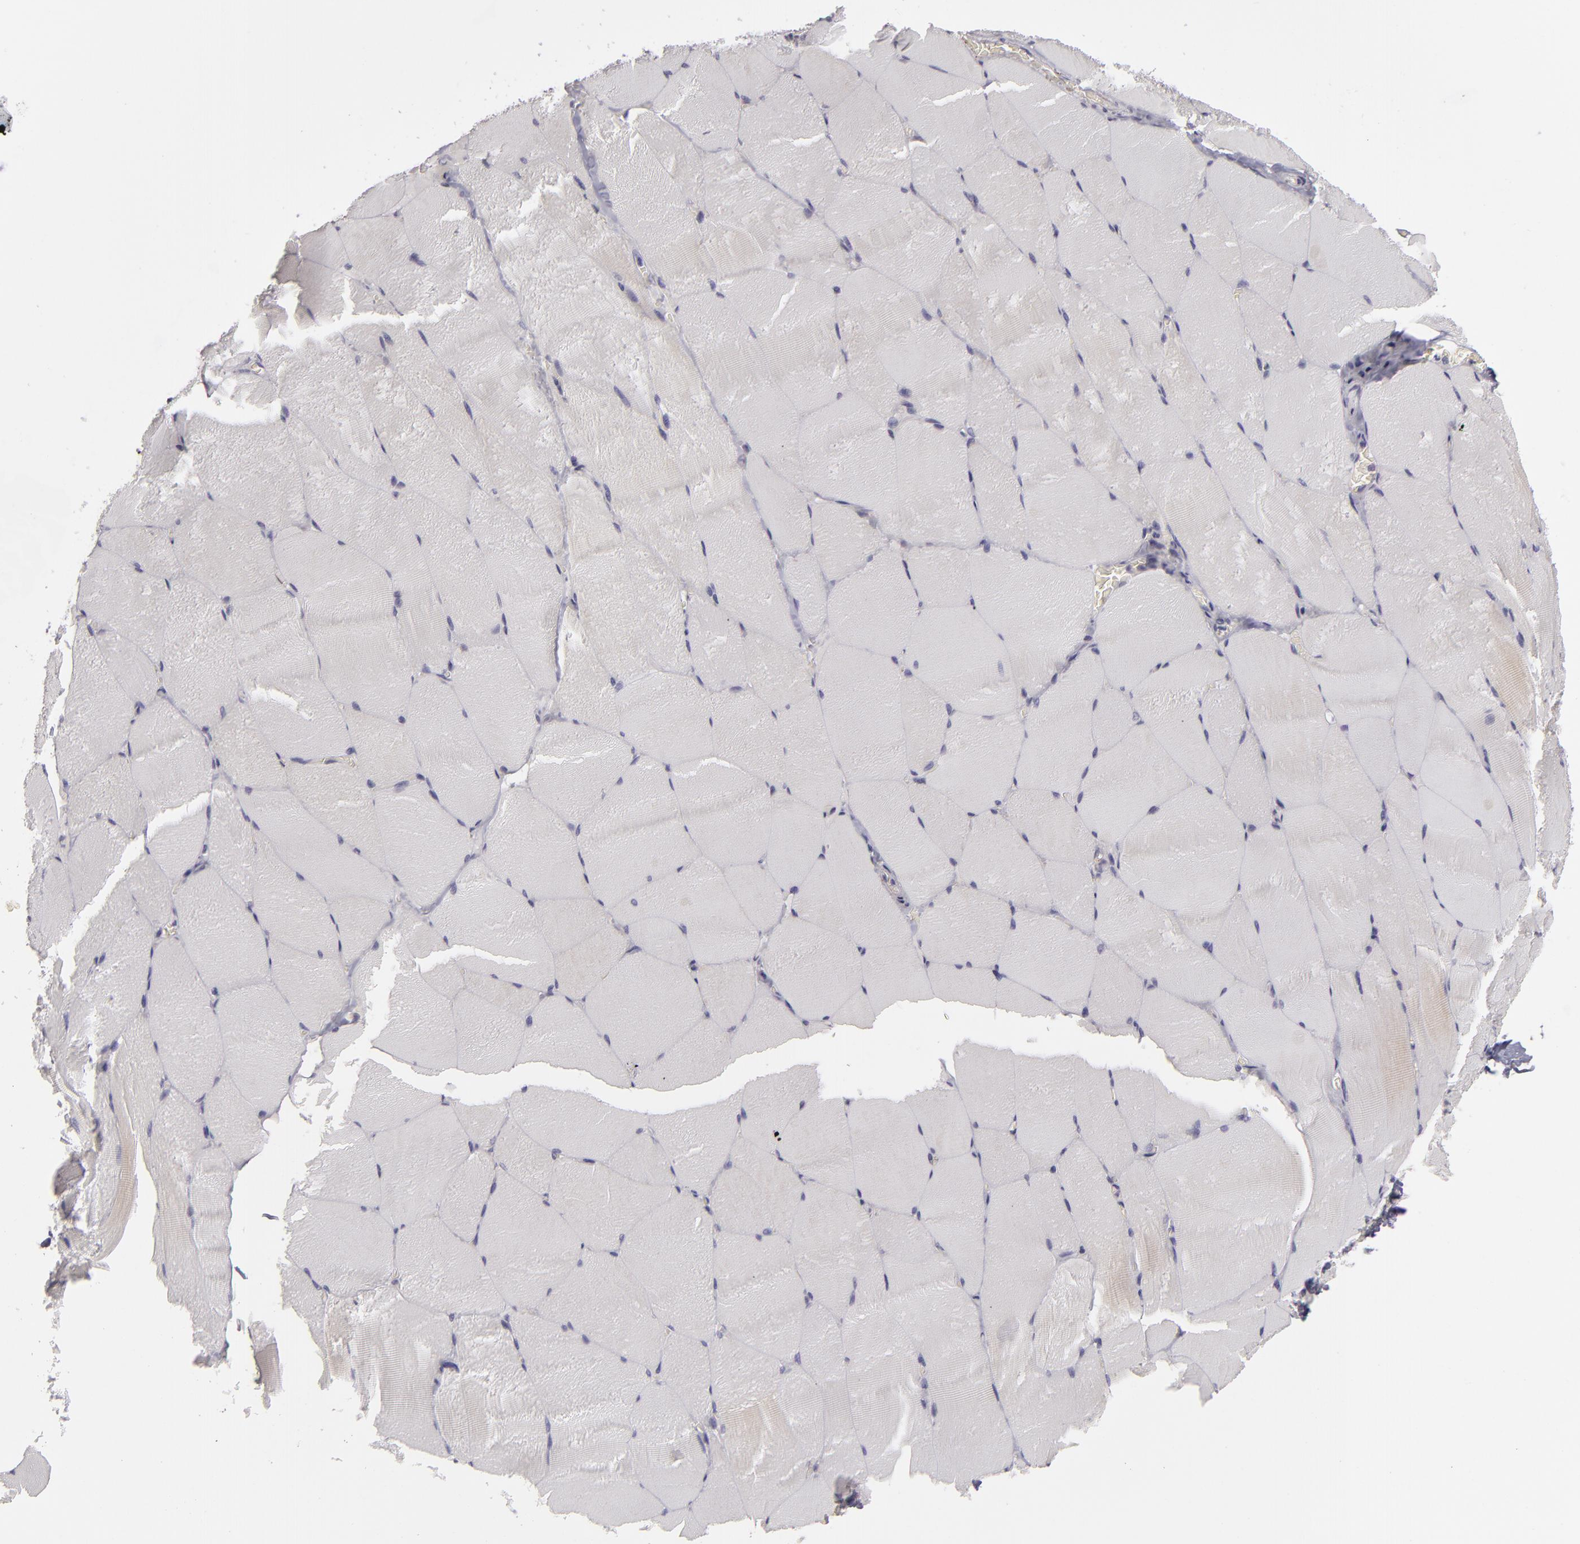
{"staining": {"intensity": "negative", "quantity": "none", "location": "none"}, "tissue": "skeletal muscle", "cell_type": "Myocytes", "image_type": "normal", "snomed": [{"axis": "morphology", "description": "Normal tissue, NOS"}, {"axis": "topography", "description": "Skeletal muscle"}], "caption": "Protein analysis of unremarkable skeletal muscle demonstrates no significant staining in myocytes.", "gene": "EFS", "patient": {"sex": "male", "age": 71}}